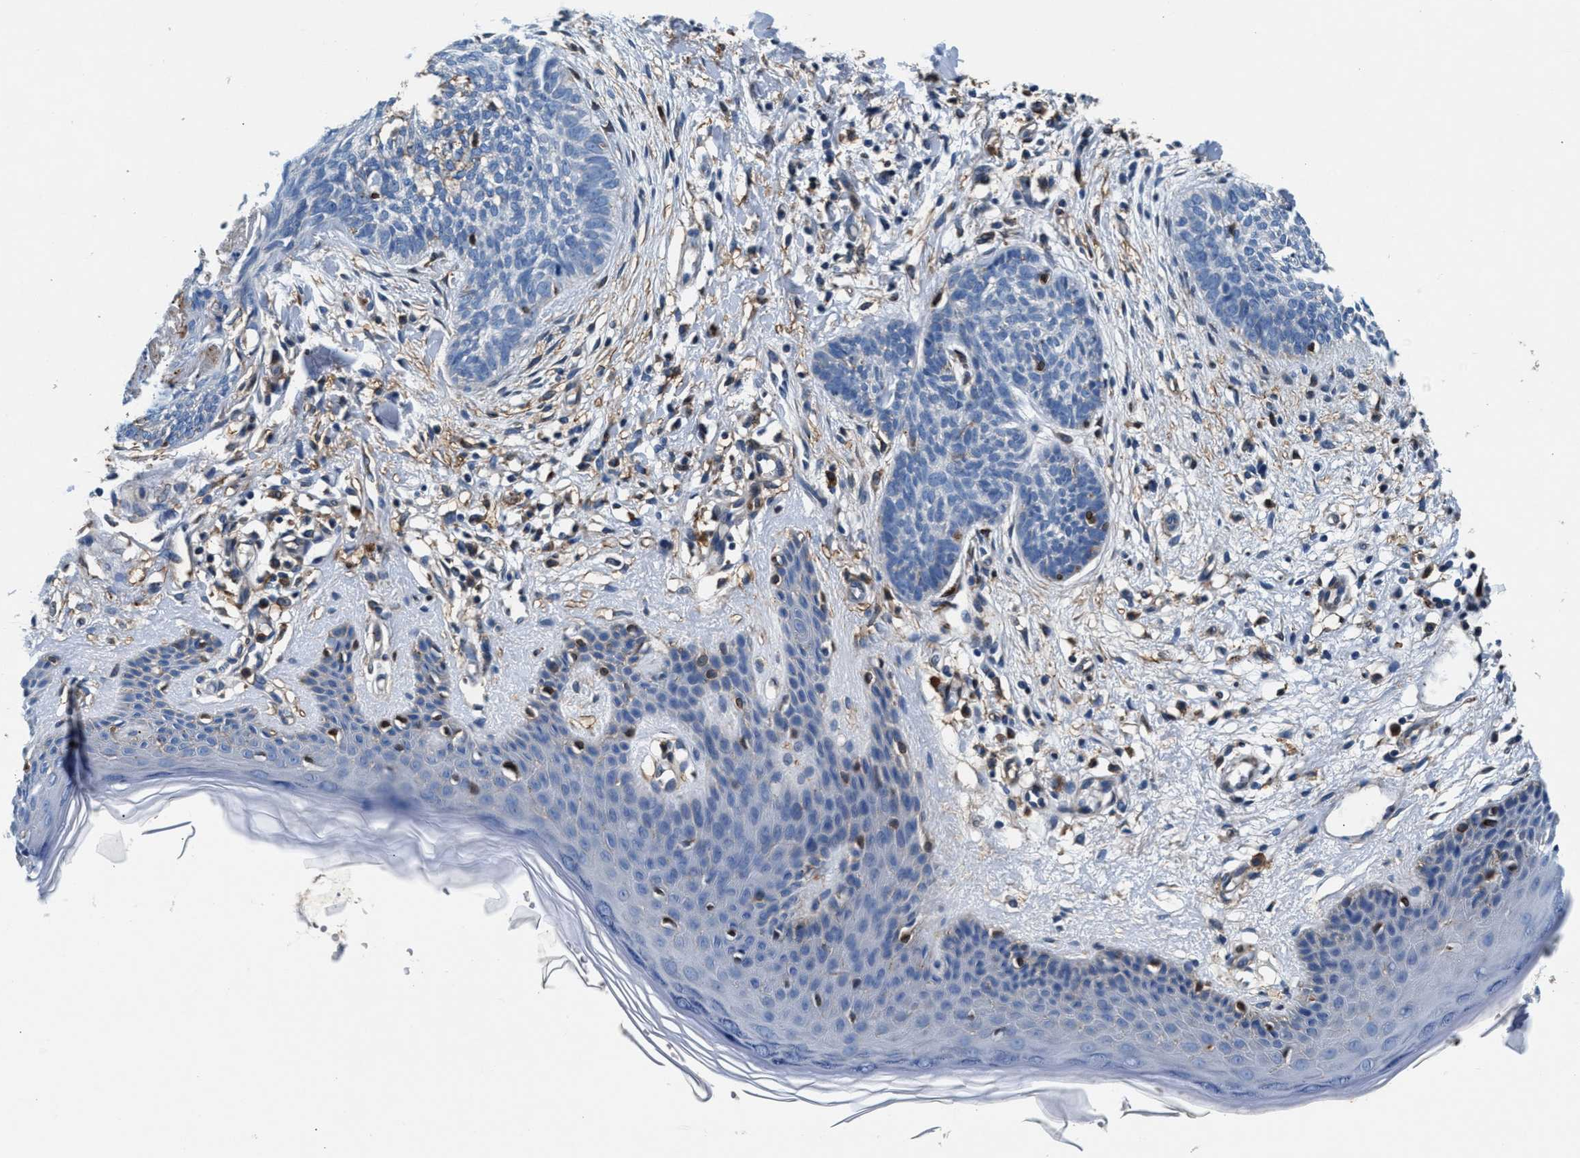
{"staining": {"intensity": "negative", "quantity": "none", "location": "none"}, "tissue": "skin cancer", "cell_type": "Tumor cells", "image_type": "cancer", "snomed": [{"axis": "morphology", "description": "Basal cell carcinoma"}, {"axis": "topography", "description": "Skin"}], "caption": "Immunohistochemistry histopathology image of neoplastic tissue: human skin cancer (basal cell carcinoma) stained with DAB (3,3'-diaminobenzidine) demonstrates no significant protein positivity in tumor cells.", "gene": "SLFN11", "patient": {"sex": "female", "age": 59}}